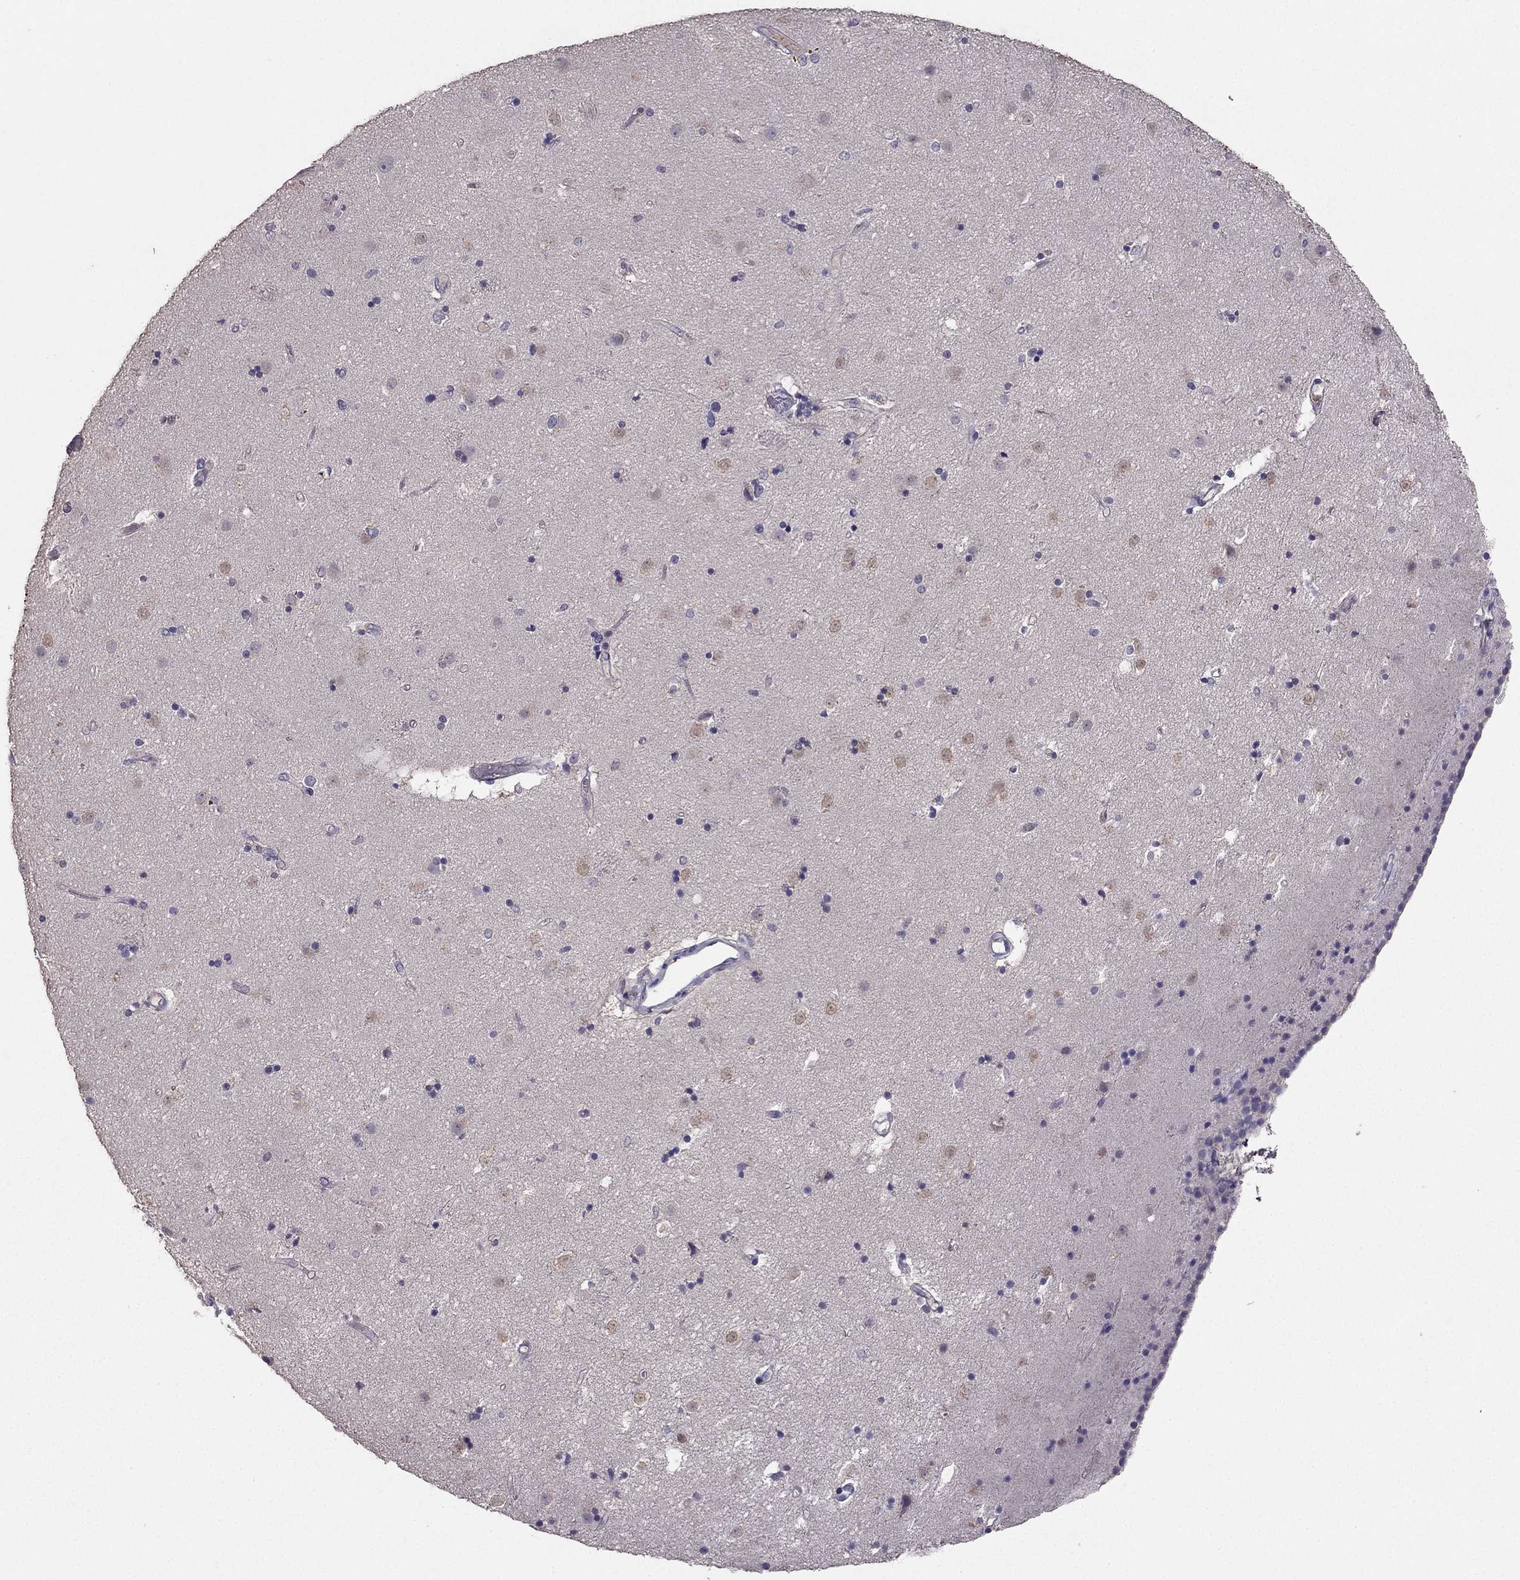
{"staining": {"intensity": "negative", "quantity": "none", "location": "none"}, "tissue": "caudate", "cell_type": "Glial cells", "image_type": "normal", "snomed": [{"axis": "morphology", "description": "Normal tissue, NOS"}, {"axis": "topography", "description": "Lateral ventricle wall"}], "caption": "Immunohistochemistry of unremarkable caudate demonstrates no positivity in glial cells.", "gene": "RFLNB", "patient": {"sex": "female", "age": 71}}